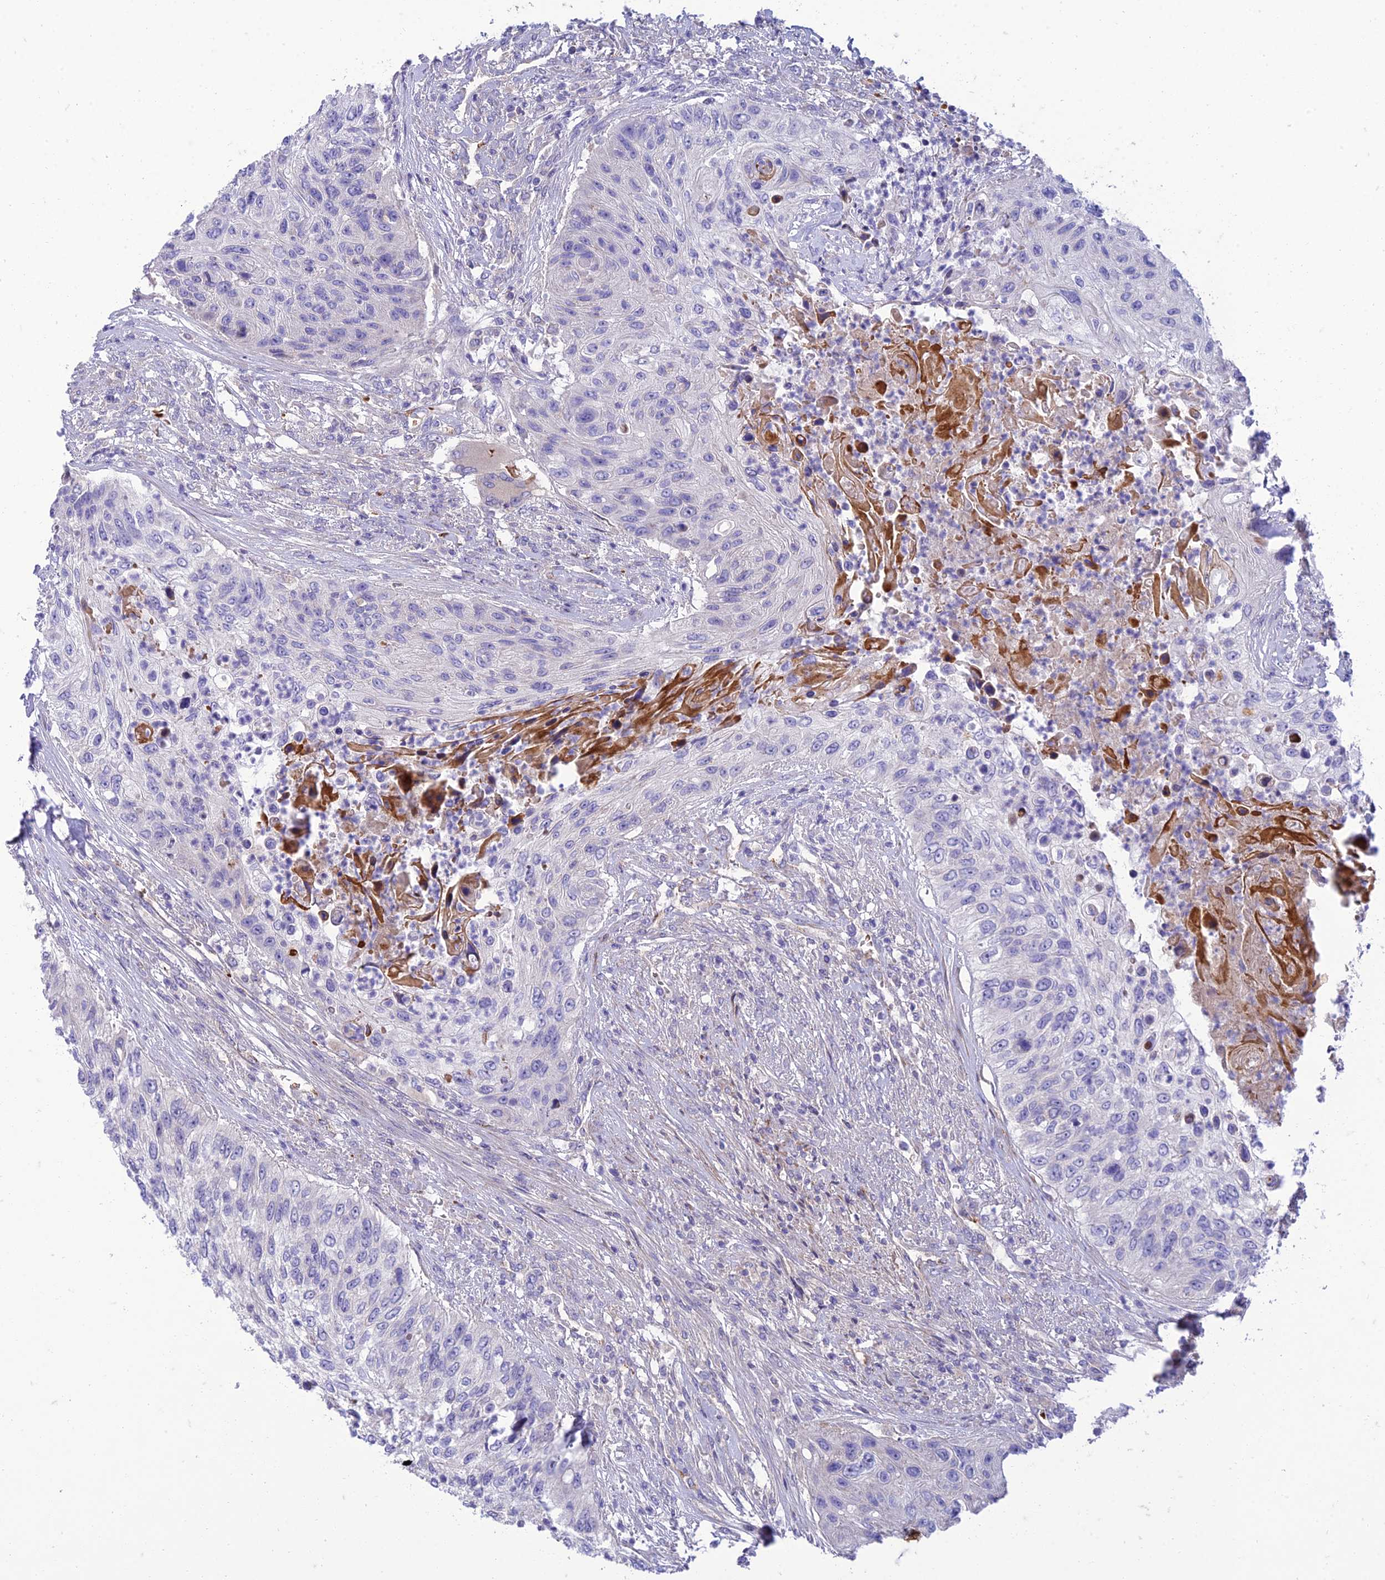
{"staining": {"intensity": "negative", "quantity": "none", "location": "none"}, "tissue": "urothelial cancer", "cell_type": "Tumor cells", "image_type": "cancer", "snomed": [{"axis": "morphology", "description": "Urothelial carcinoma, High grade"}, {"axis": "topography", "description": "Urinary bladder"}], "caption": "Urothelial cancer was stained to show a protein in brown. There is no significant staining in tumor cells.", "gene": "SEL1L3", "patient": {"sex": "female", "age": 60}}